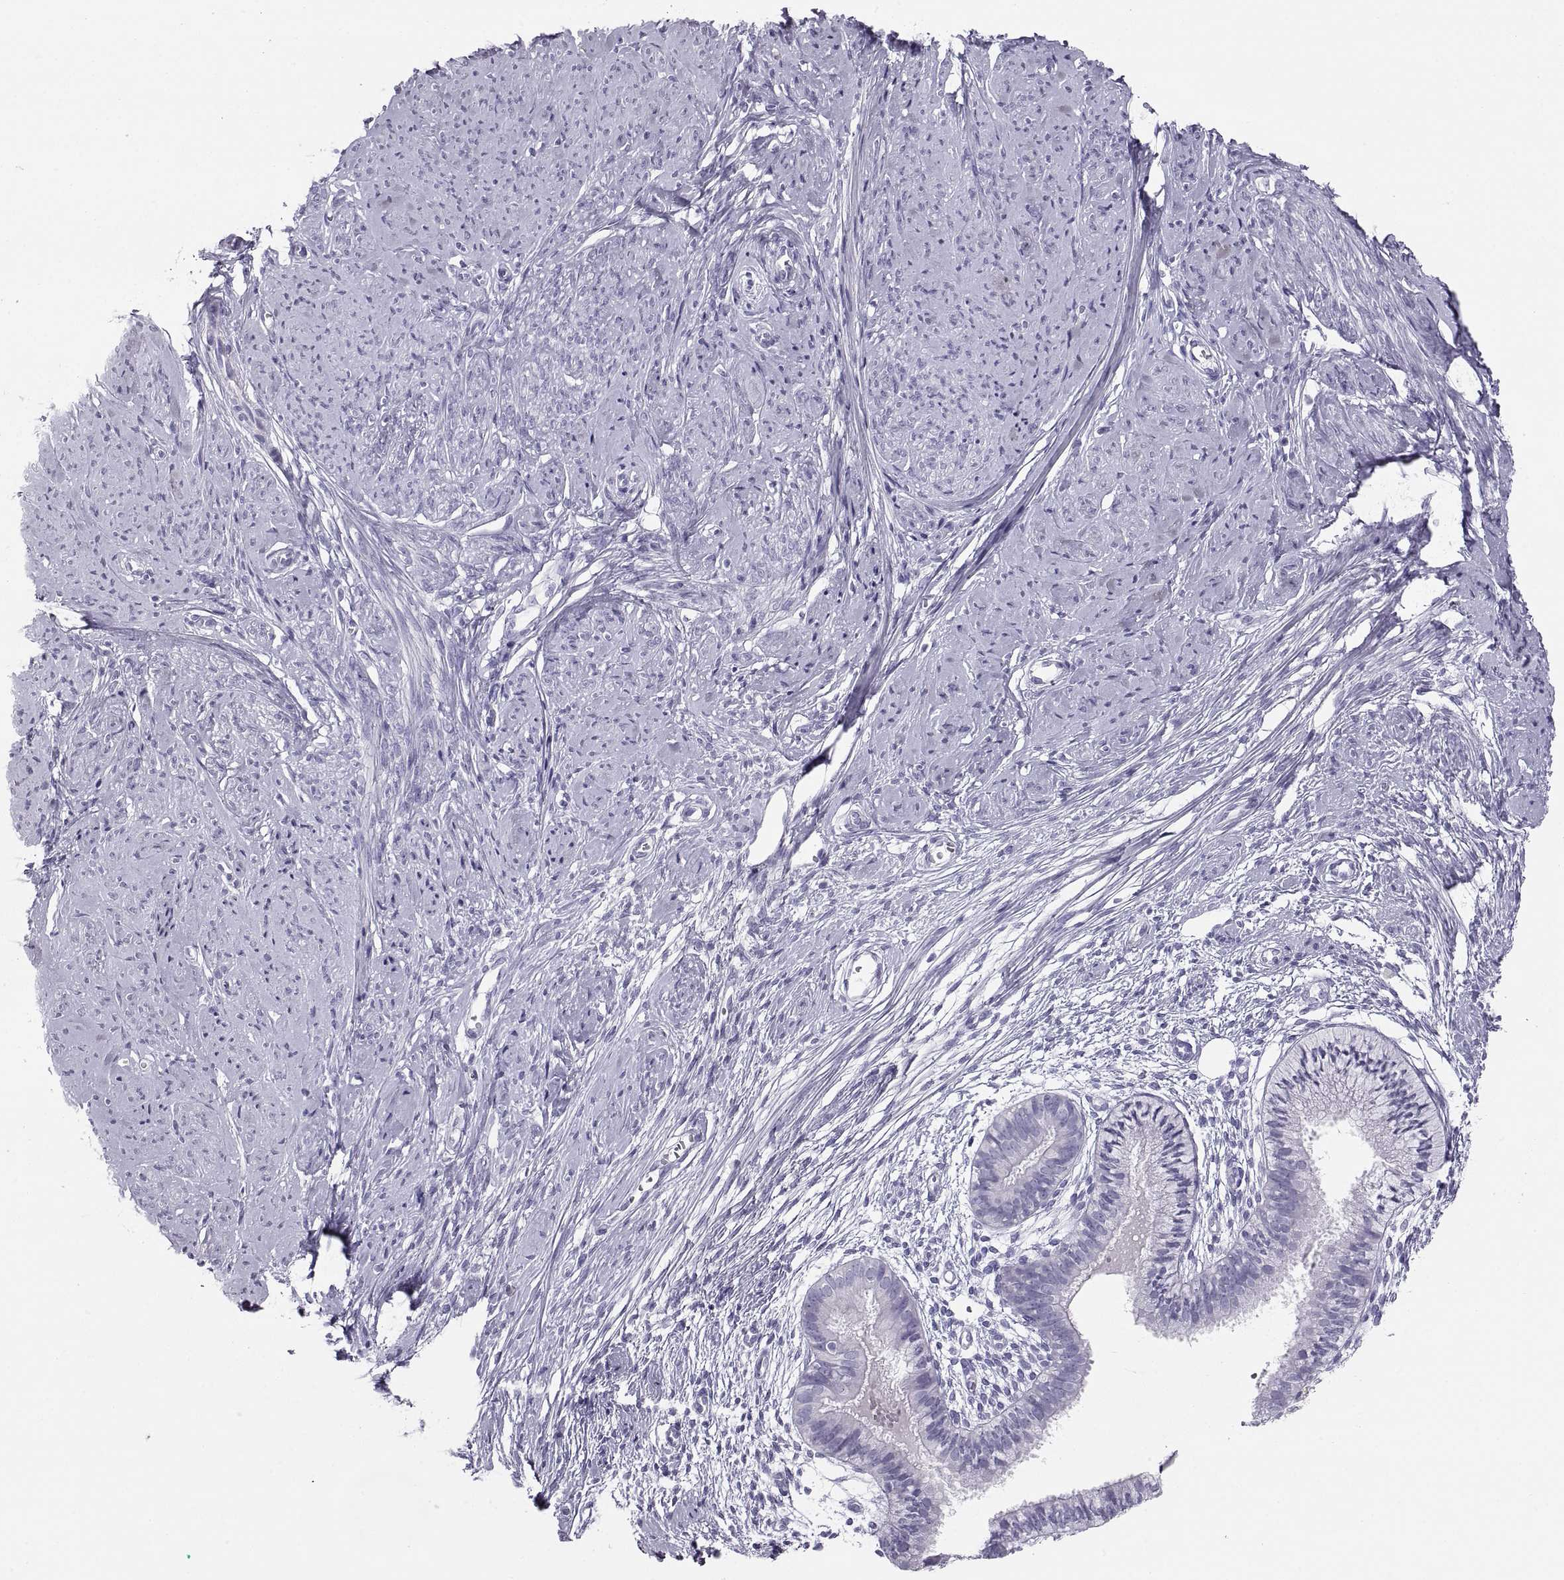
{"staining": {"intensity": "negative", "quantity": "none", "location": "none"}, "tissue": "smooth muscle", "cell_type": "Smooth muscle cells", "image_type": "normal", "snomed": [{"axis": "morphology", "description": "Normal tissue, NOS"}, {"axis": "topography", "description": "Smooth muscle"}], "caption": "An immunohistochemistry (IHC) image of unremarkable smooth muscle is shown. There is no staining in smooth muscle cells of smooth muscle. (Immunohistochemistry, brightfield microscopy, high magnification).", "gene": "SEMG1", "patient": {"sex": "female", "age": 48}}